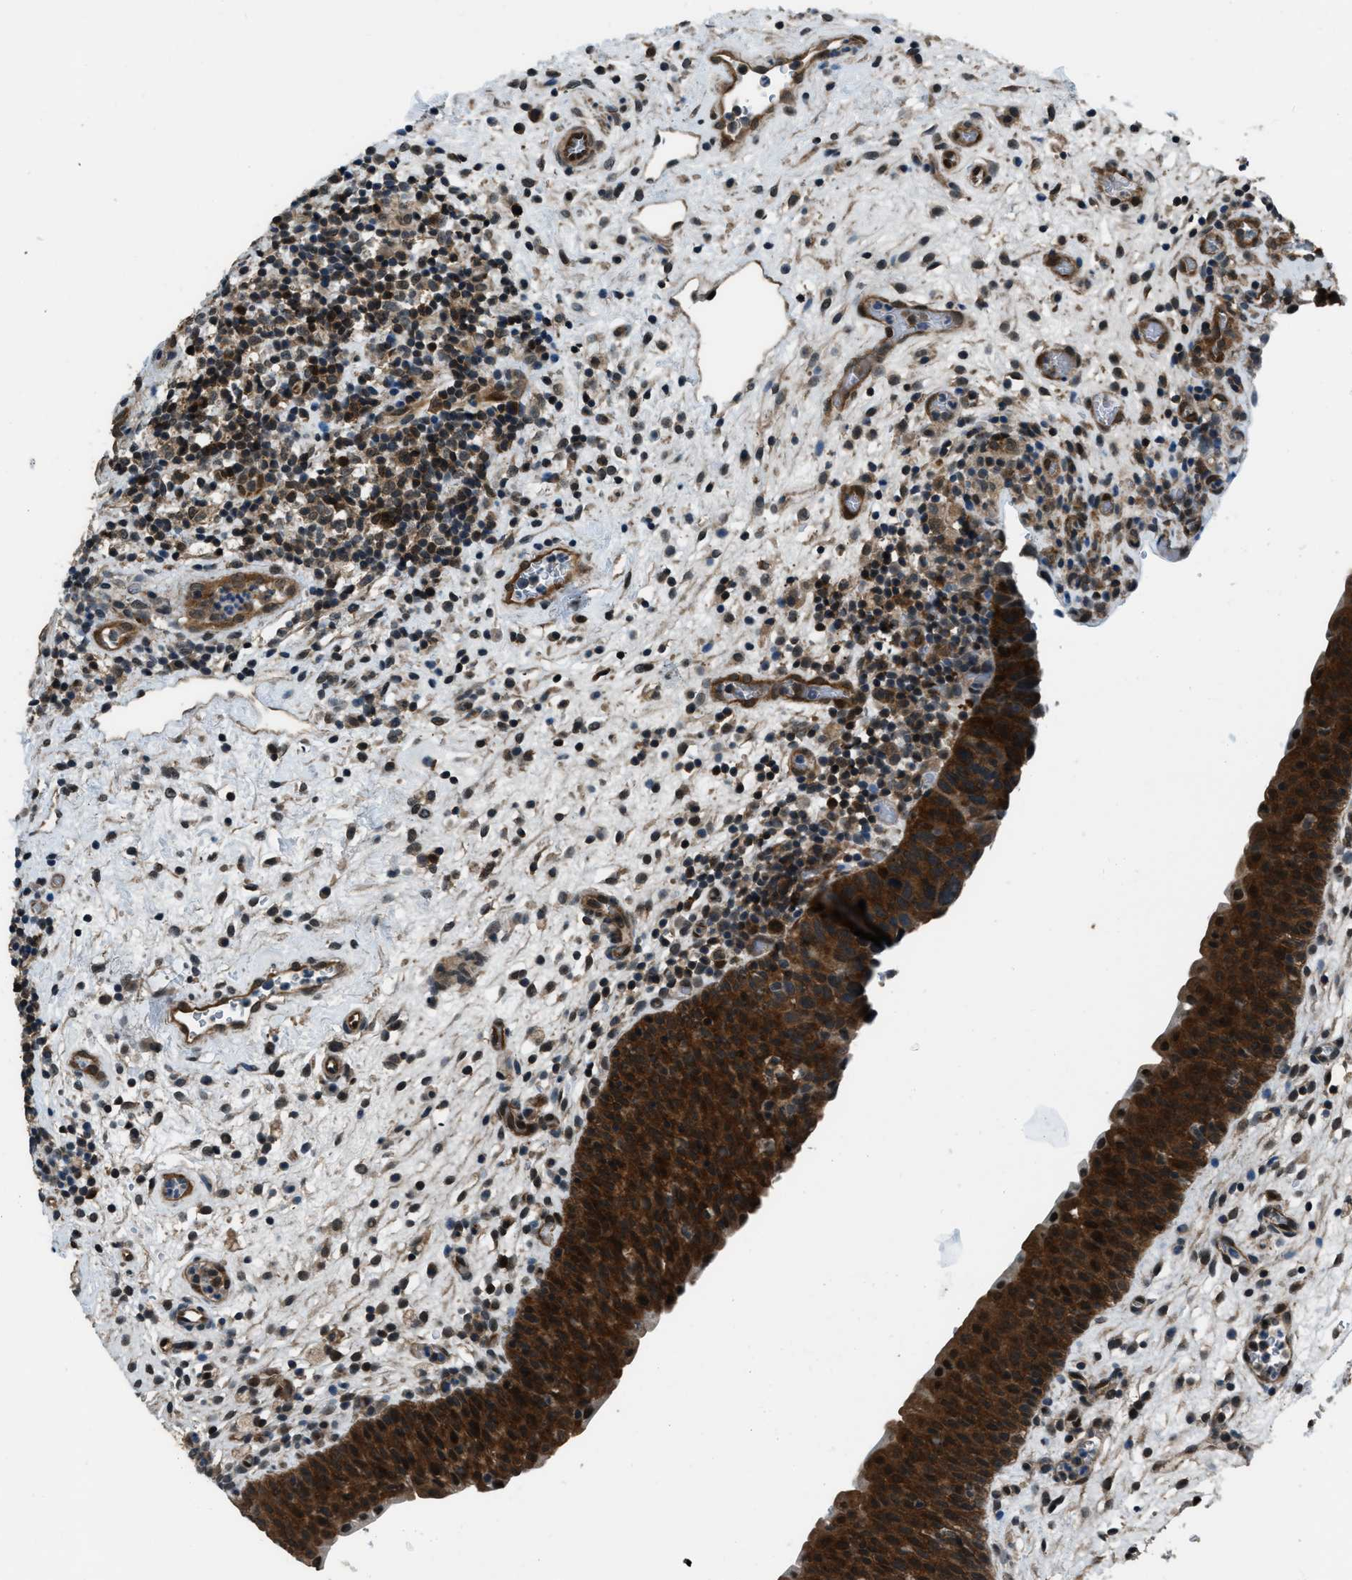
{"staining": {"intensity": "strong", "quantity": ">75%", "location": "cytoplasmic/membranous,nuclear"}, "tissue": "urinary bladder", "cell_type": "Urothelial cells", "image_type": "normal", "snomed": [{"axis": "morphology", "description": "Normal tissue, NOS"}, {"axis": "topography", "description": "Urinary bladder"}], "caption": "The photomicrograph shows immunohistochemical staining of benign urinary bladder. There is strong cytoplasmic/membranous,nuclear positivity is identified in about >75% of urothelial cells. (Stains: DAB (3,3'-diaminobenzidine) in brown, nuclei in blue, Microscopy: brightfield microscopy at high magnification).", "gene": "NUDCD3", "patient": {"sex": "male", "age": 37}}